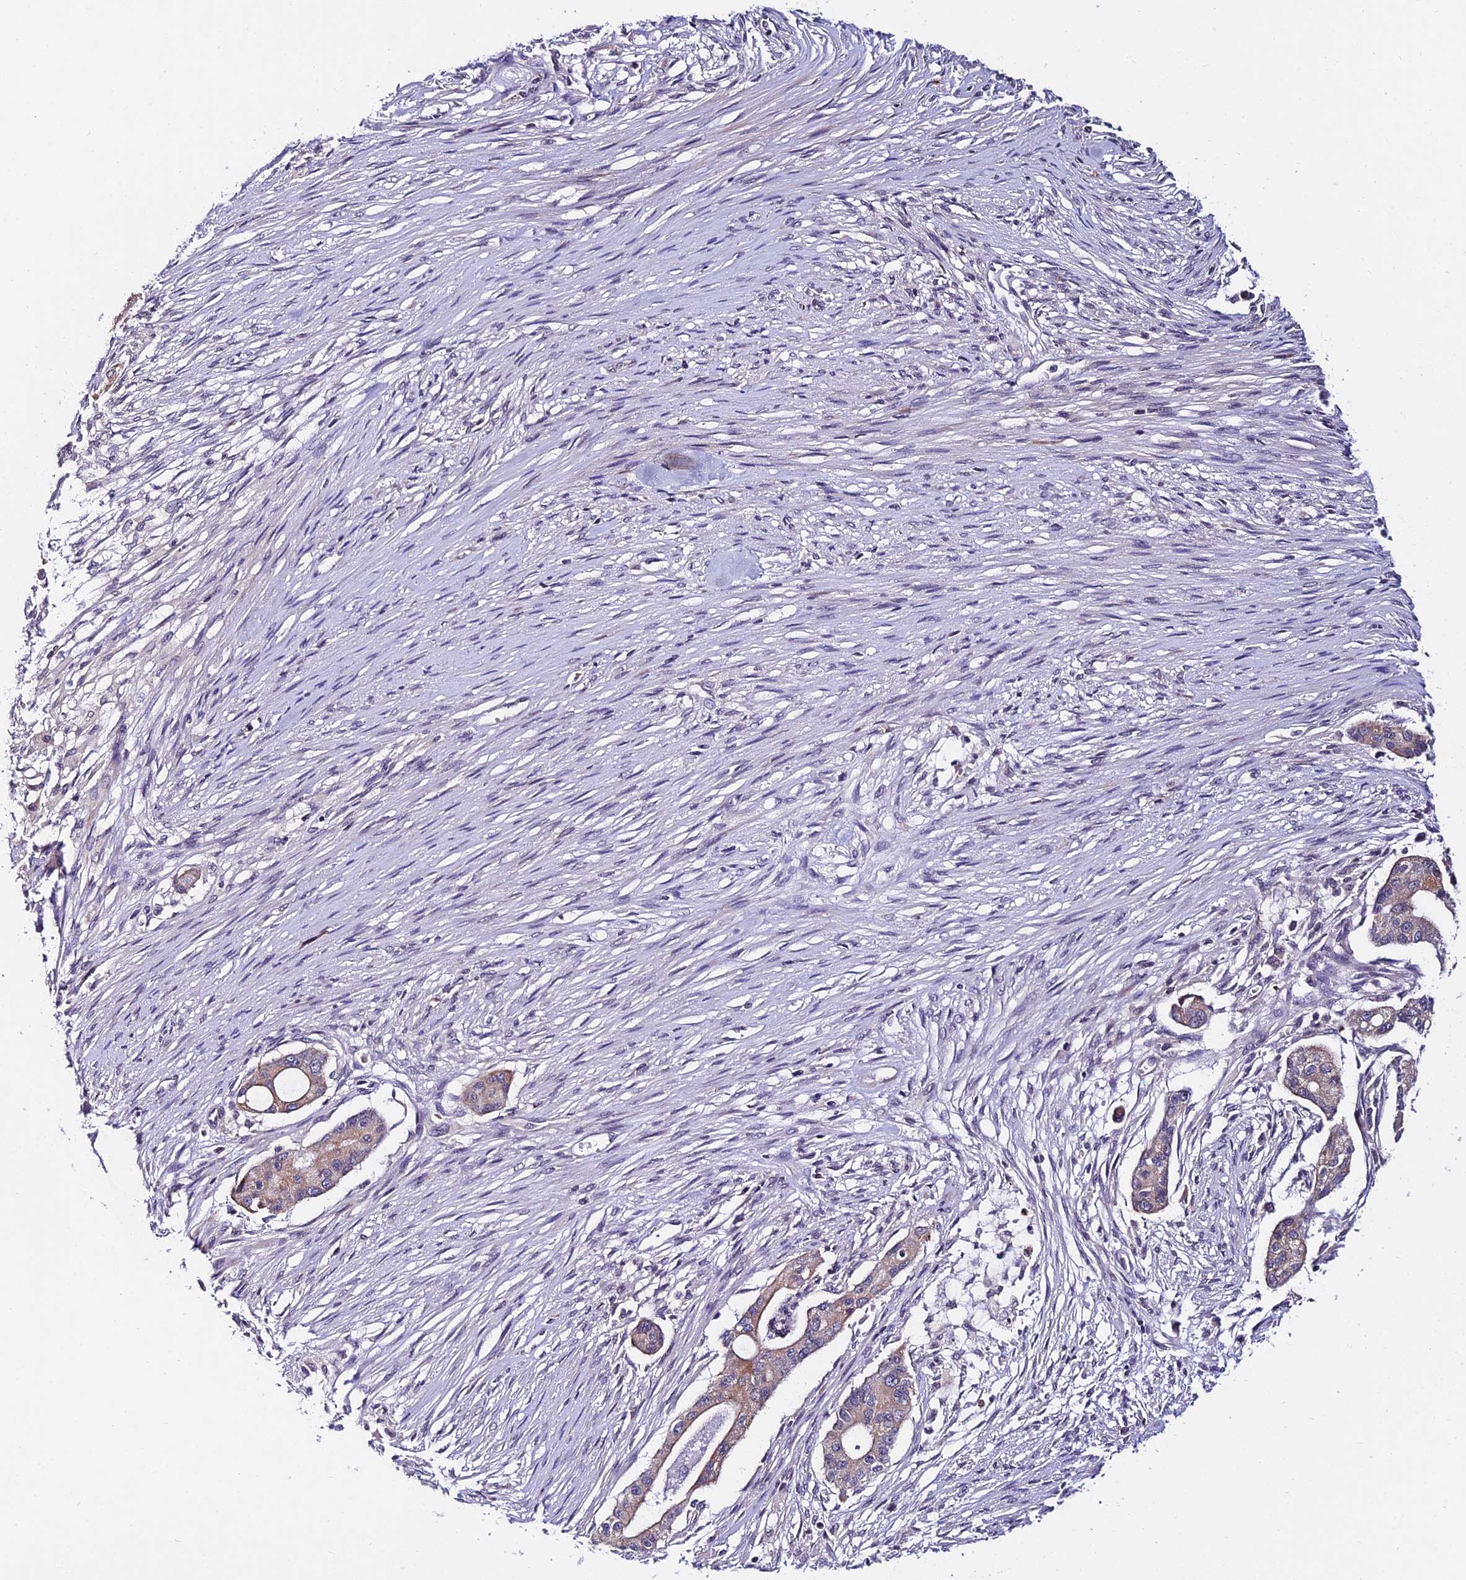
{"staining": {"intensity": "weak", "quantity": "25%-75%", "location": "cytoplasmic/membranous"}, "tissue": "pancreatic cancer", "cell_type": "Tumor cells", "image_type": "cancer", "snomed": [{"axis": "morphology", "description": "Adenocarcinoma, NOS"}, {"axis": "topography", "description": "Pancreas"}], "caption": "Human adenocarcinoma (pancreatic) stained with a brown dye displays weak cytoplasmic/membranous positive expression in about 25%-75% of tumor cells.", "gene": "CDNF", "patient": {"sex": "male", "age": 46}}